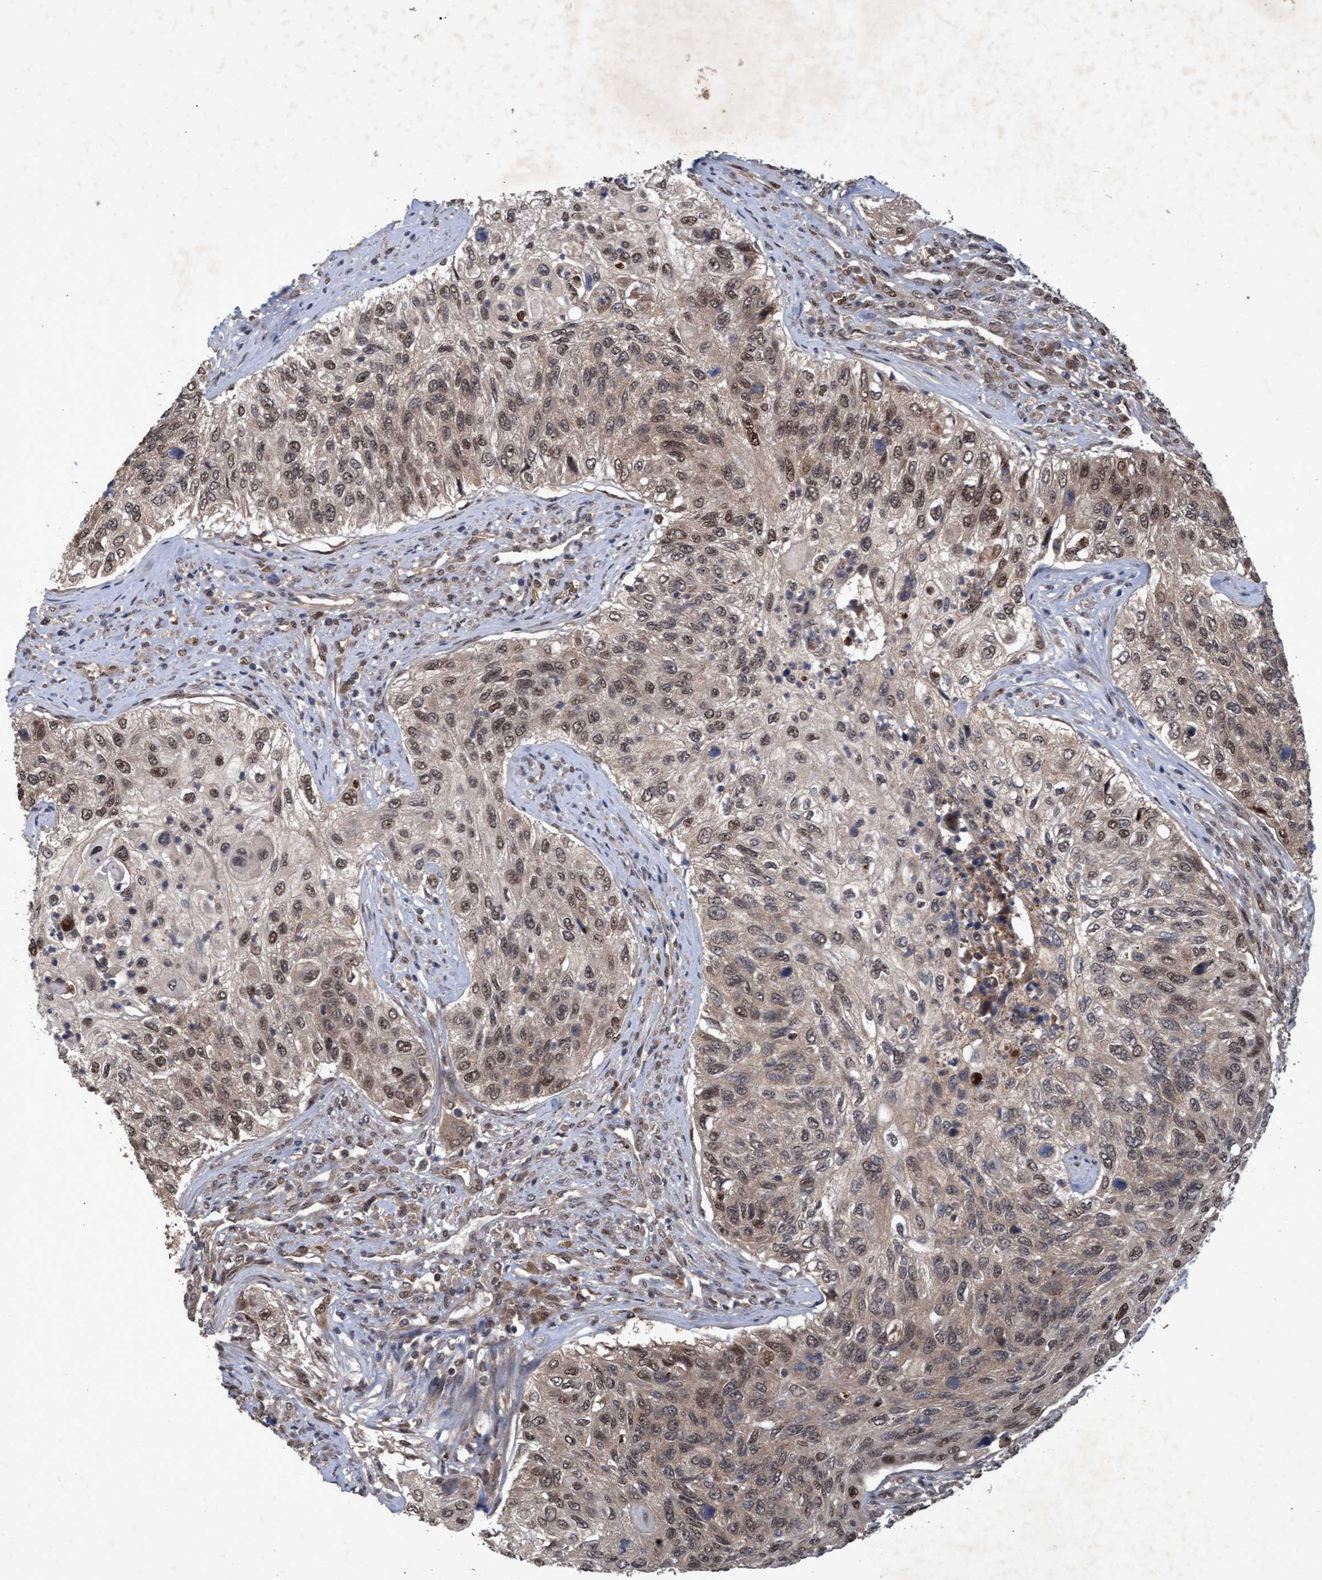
{"staining": {"intensity": "weak", "quantity": ">75%", "location": "cytoplasmic/membranous,nuclear"}, "tissue": "urothelial cancer", "cell_type": "Tumor cells", "image_type": "cancer", "snomed": [{"axis": "morphology", "description": "Urothelial carcinoma, High grade"}, {"axis": "topography", "description": "Urinary bladder"}], "caption": "Immunohistochemical staining of human urothelial cancer reveals low levels of weak cytoplasmic/membranous and nuclear protein expression in approximately >75% of tumor cells.", "gene": "PSMB6", "patient": {"sex": "female", "age": 60}}